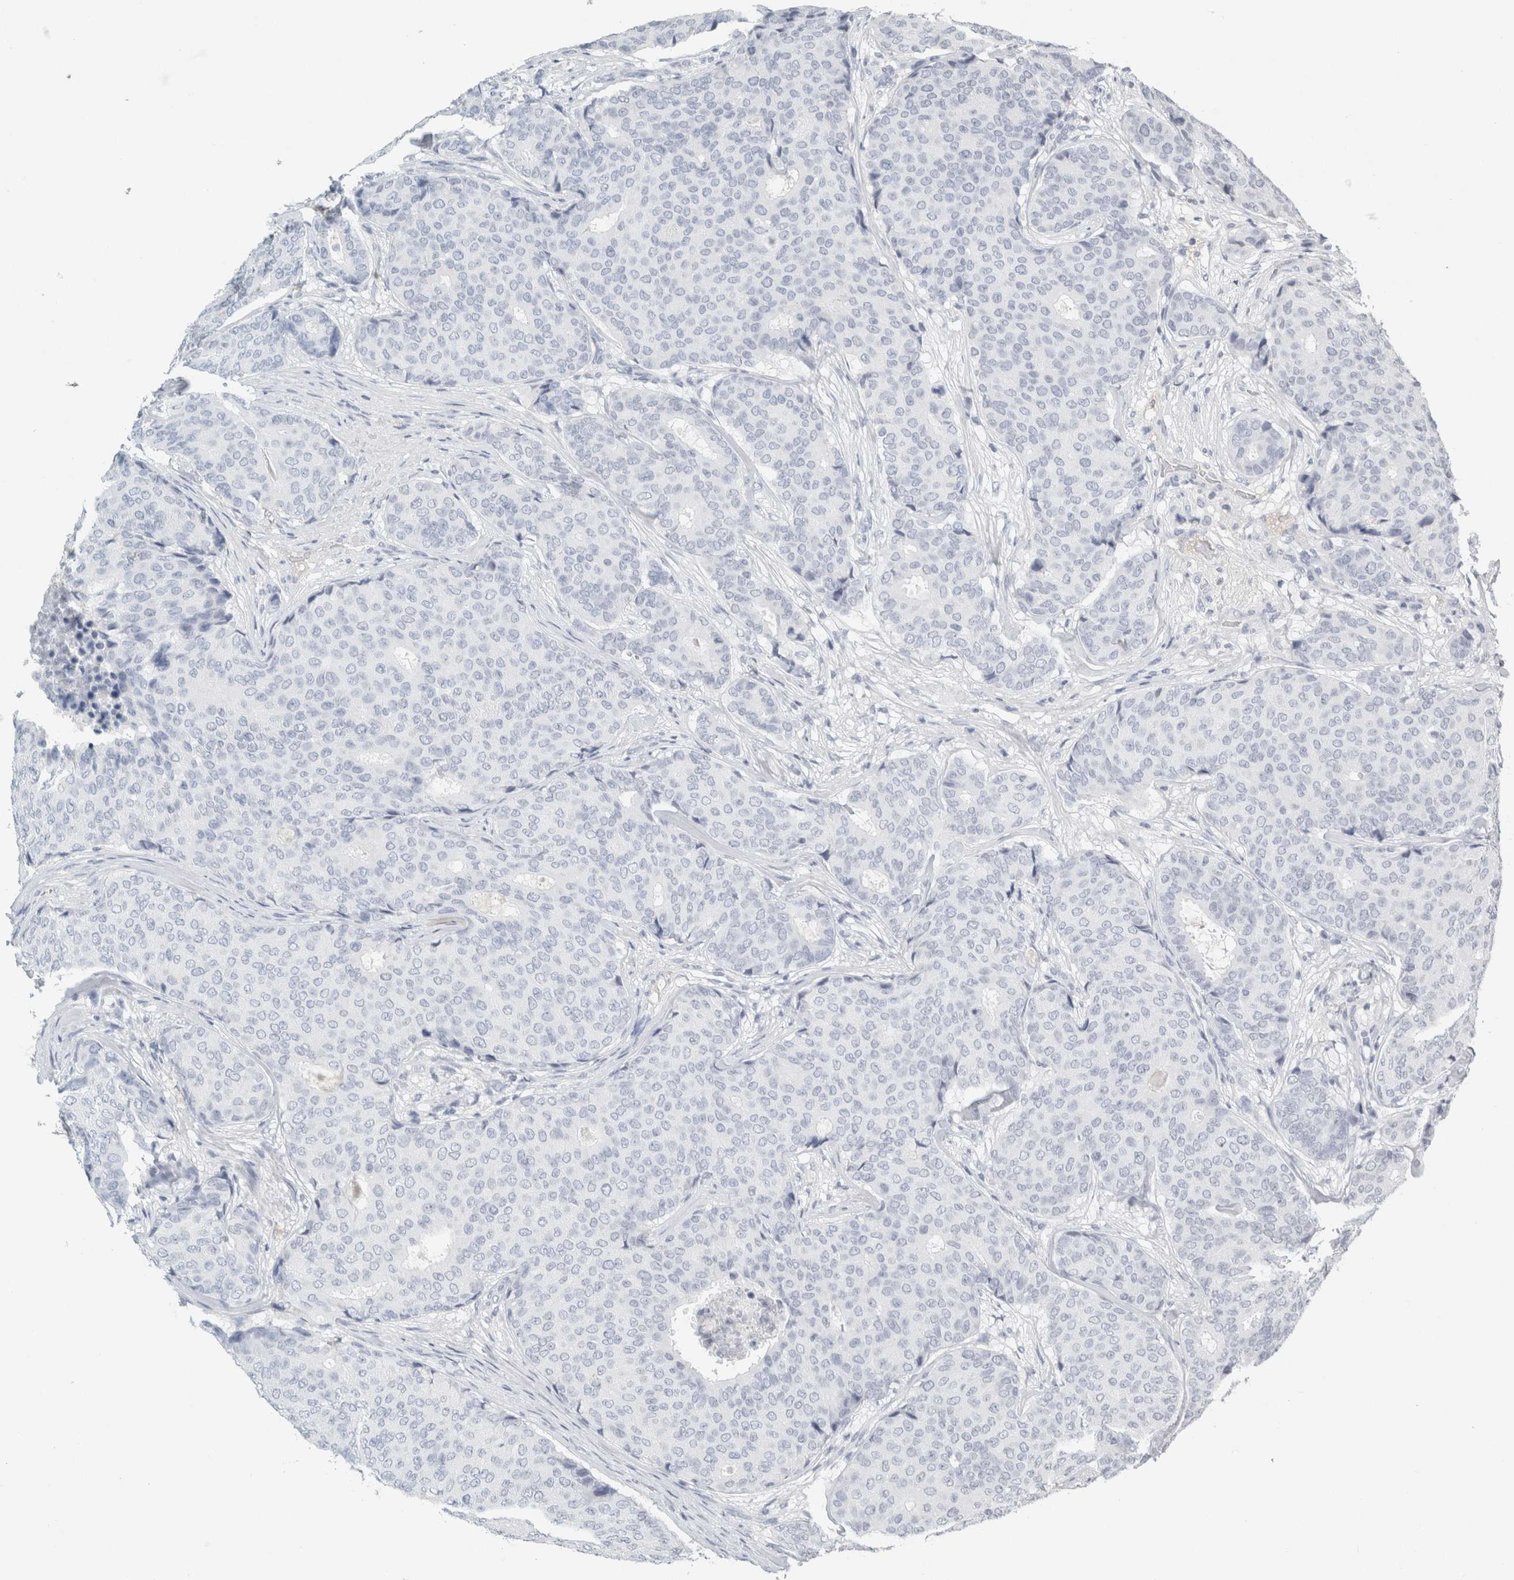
{"staining": {"intensity": "negative", "quantity": "none", "location": "none"}, "tissue": "breast cancer", "cell_type": "Tumor cells", "image_type": "cancer", "snomed": [{"axis": "morphology", "description": "Duct carcinoma"}, {"axis": "topography", "description": "Breast"}], "caption": "Immunohistochemistry (IHC) image of neoplastic tissue: human breast cancer stained with DAB (3,3'-diaminobenzidine) demonstrates no significant protein positivity in tumor cells. The staining was performed using DAB (3,3'-diaminobenzidine) to visualize the protein expression in brown, while the nuclei were stained in blue with hematoxylin (Magnification: 20x).", "gene": "TSPAN8", "patient": {"sex": "female", "age": 75}}